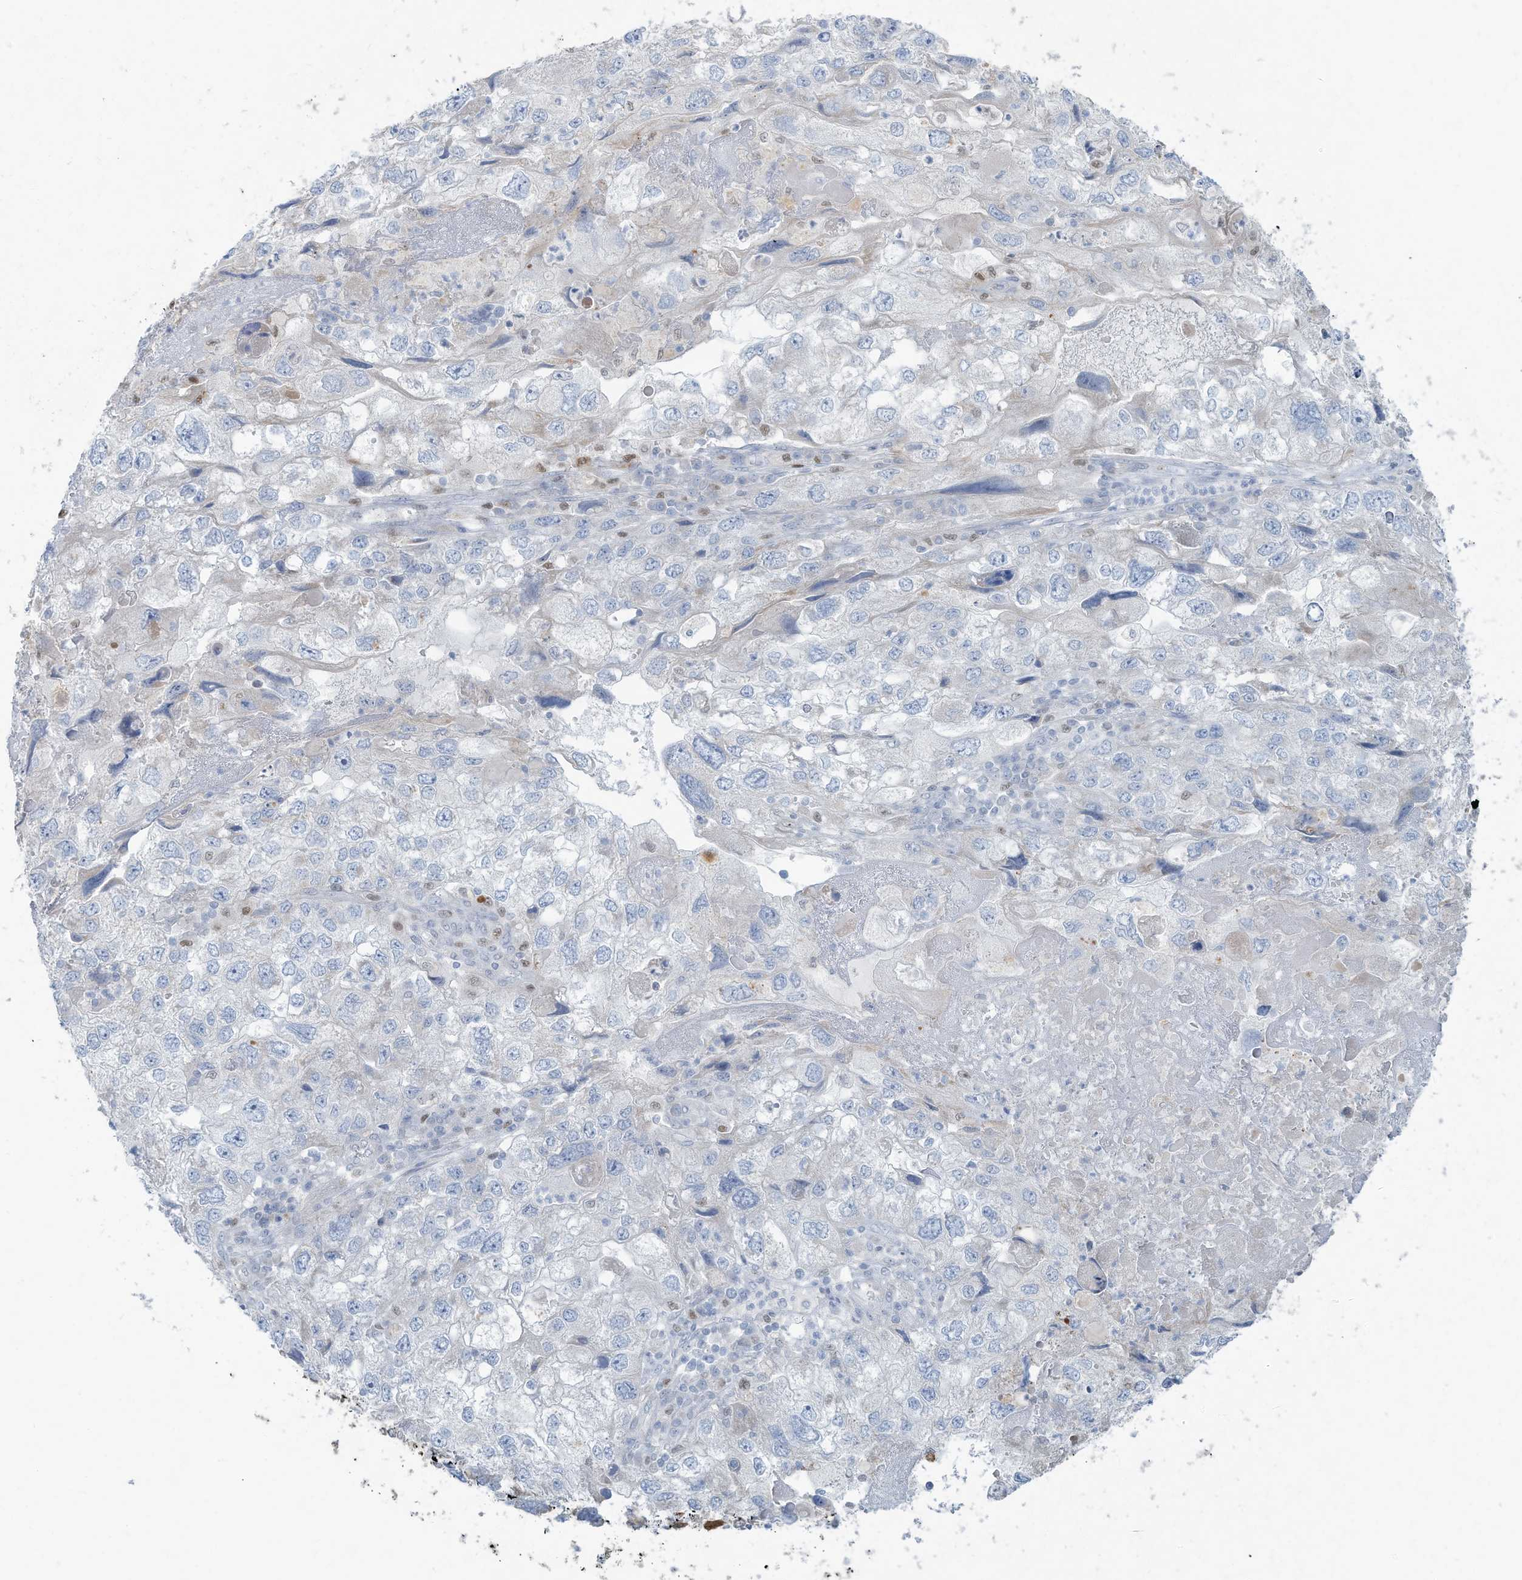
{"staining": {"intensity": "negative", "quantity": "none", "location": "none"}, "tissue": "endometrial cancer", "cell_type": "Tumor cells", "image_type": "cancer", "snomed": [{"axis": "morphology", "description": "Adenocarcinoma, NOS"}, {"axis": "topography", "description": "Endometrium"}], "caption": "An immunohistochemistry photomicrograph of endometrial cancer is shown. There is no staining in tumor cells of endometrial cancer.", "gene": "TUBE1", "patient": {"sex": "female", "age": 49}}